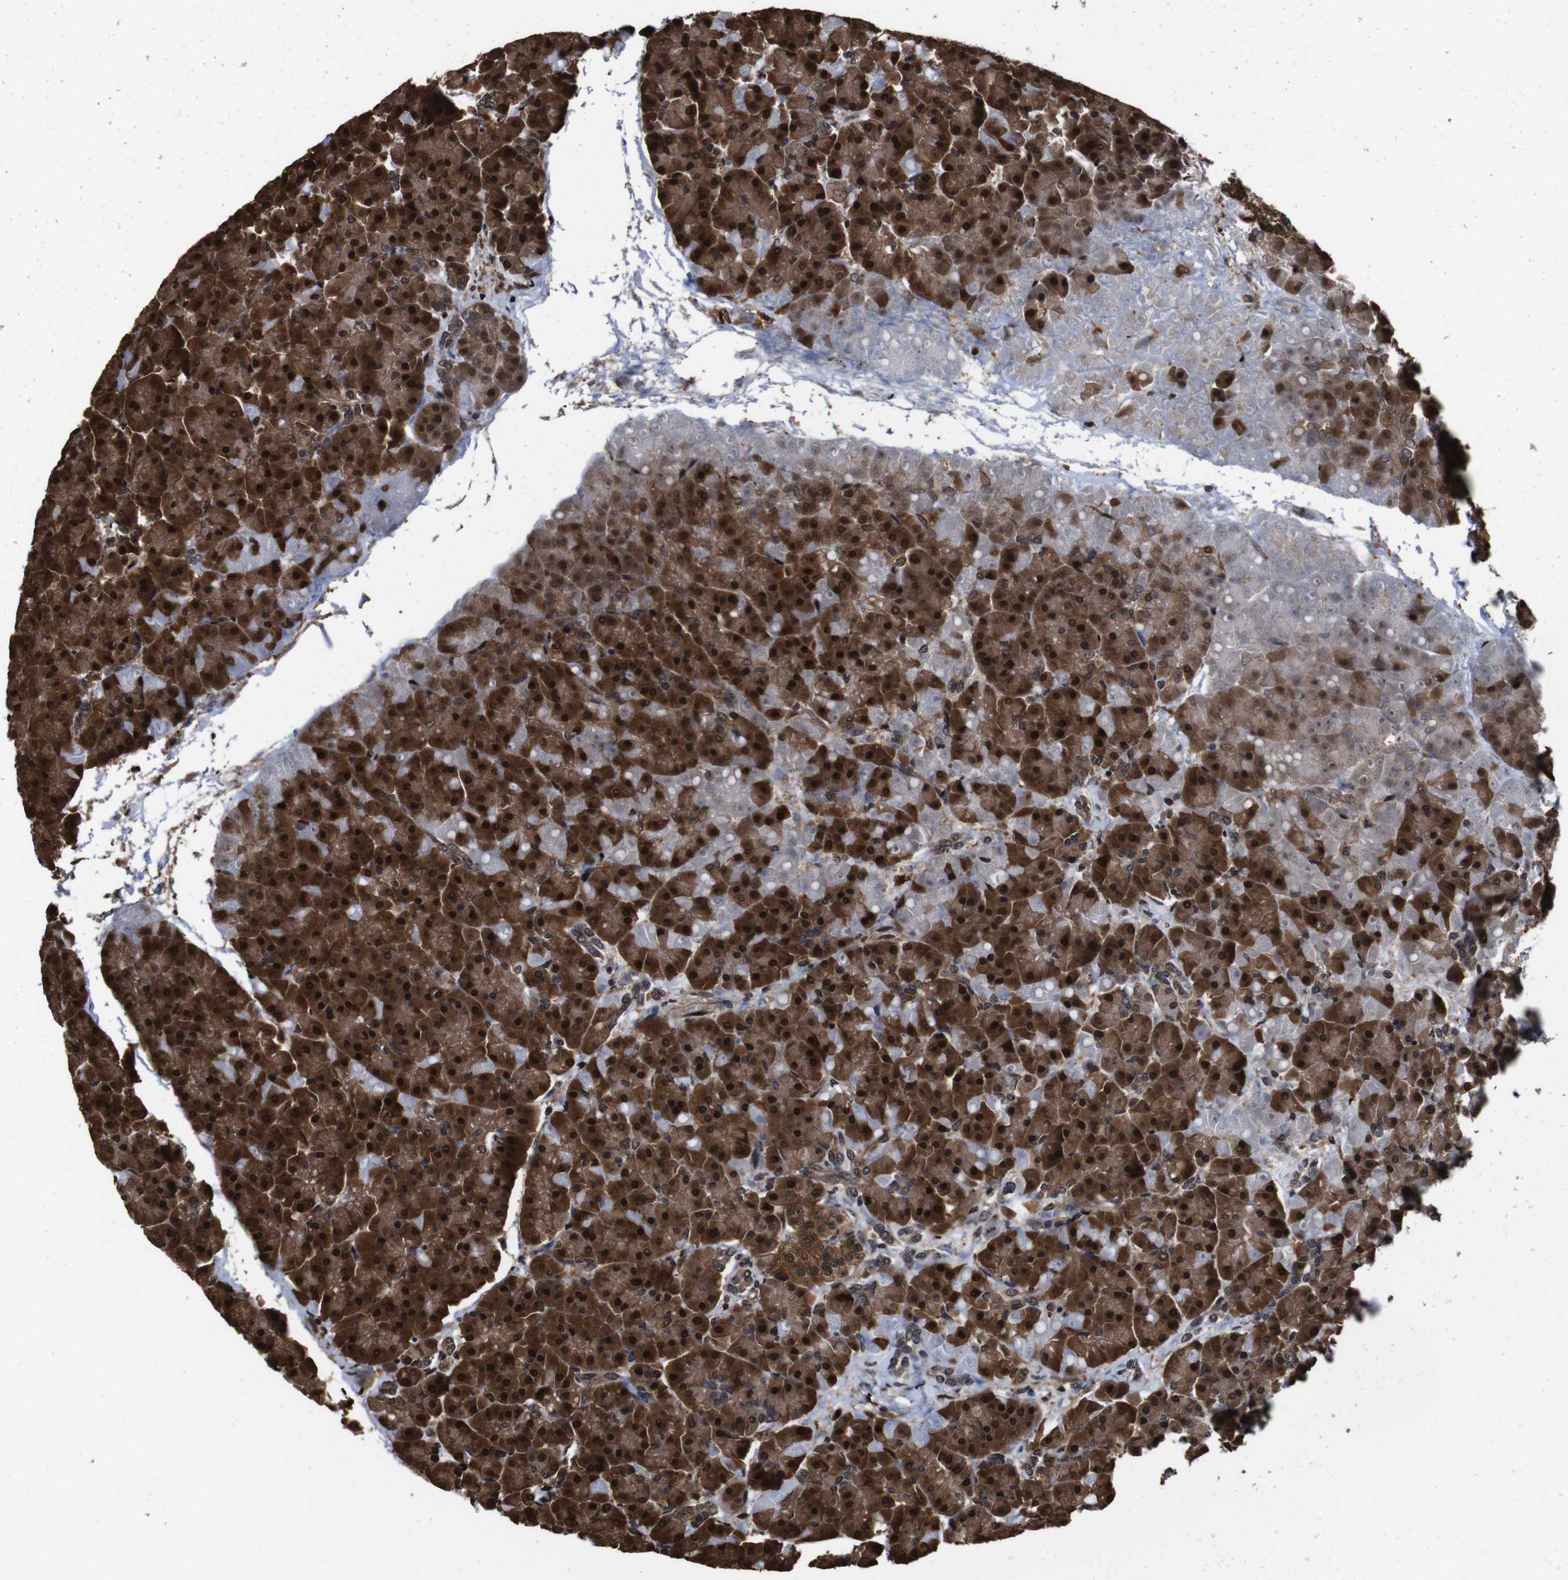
{"staining": {"intensity": "strong", "quantity": ">75%", "location": "cytoplasmic/membranous,nuclear"}, "tissue": "pancreas", "cell_type": "Exocrine glandular cells", "image_type": "normal", "snomed": [{"axis": "morphology", "description": "Normal tissue, NOS"}, {"axis": "topography", "description": "Pancreas"}], "caption": "Benign pancreas displays strong cytoplasmic/membranous,nuclear staining in about >75% of exocrine glandular cells (DAB = brown stain, brightfield microscopy at high magnification)..", "gene": "VCP", "patient": {"sex": "female", "age": 70}}